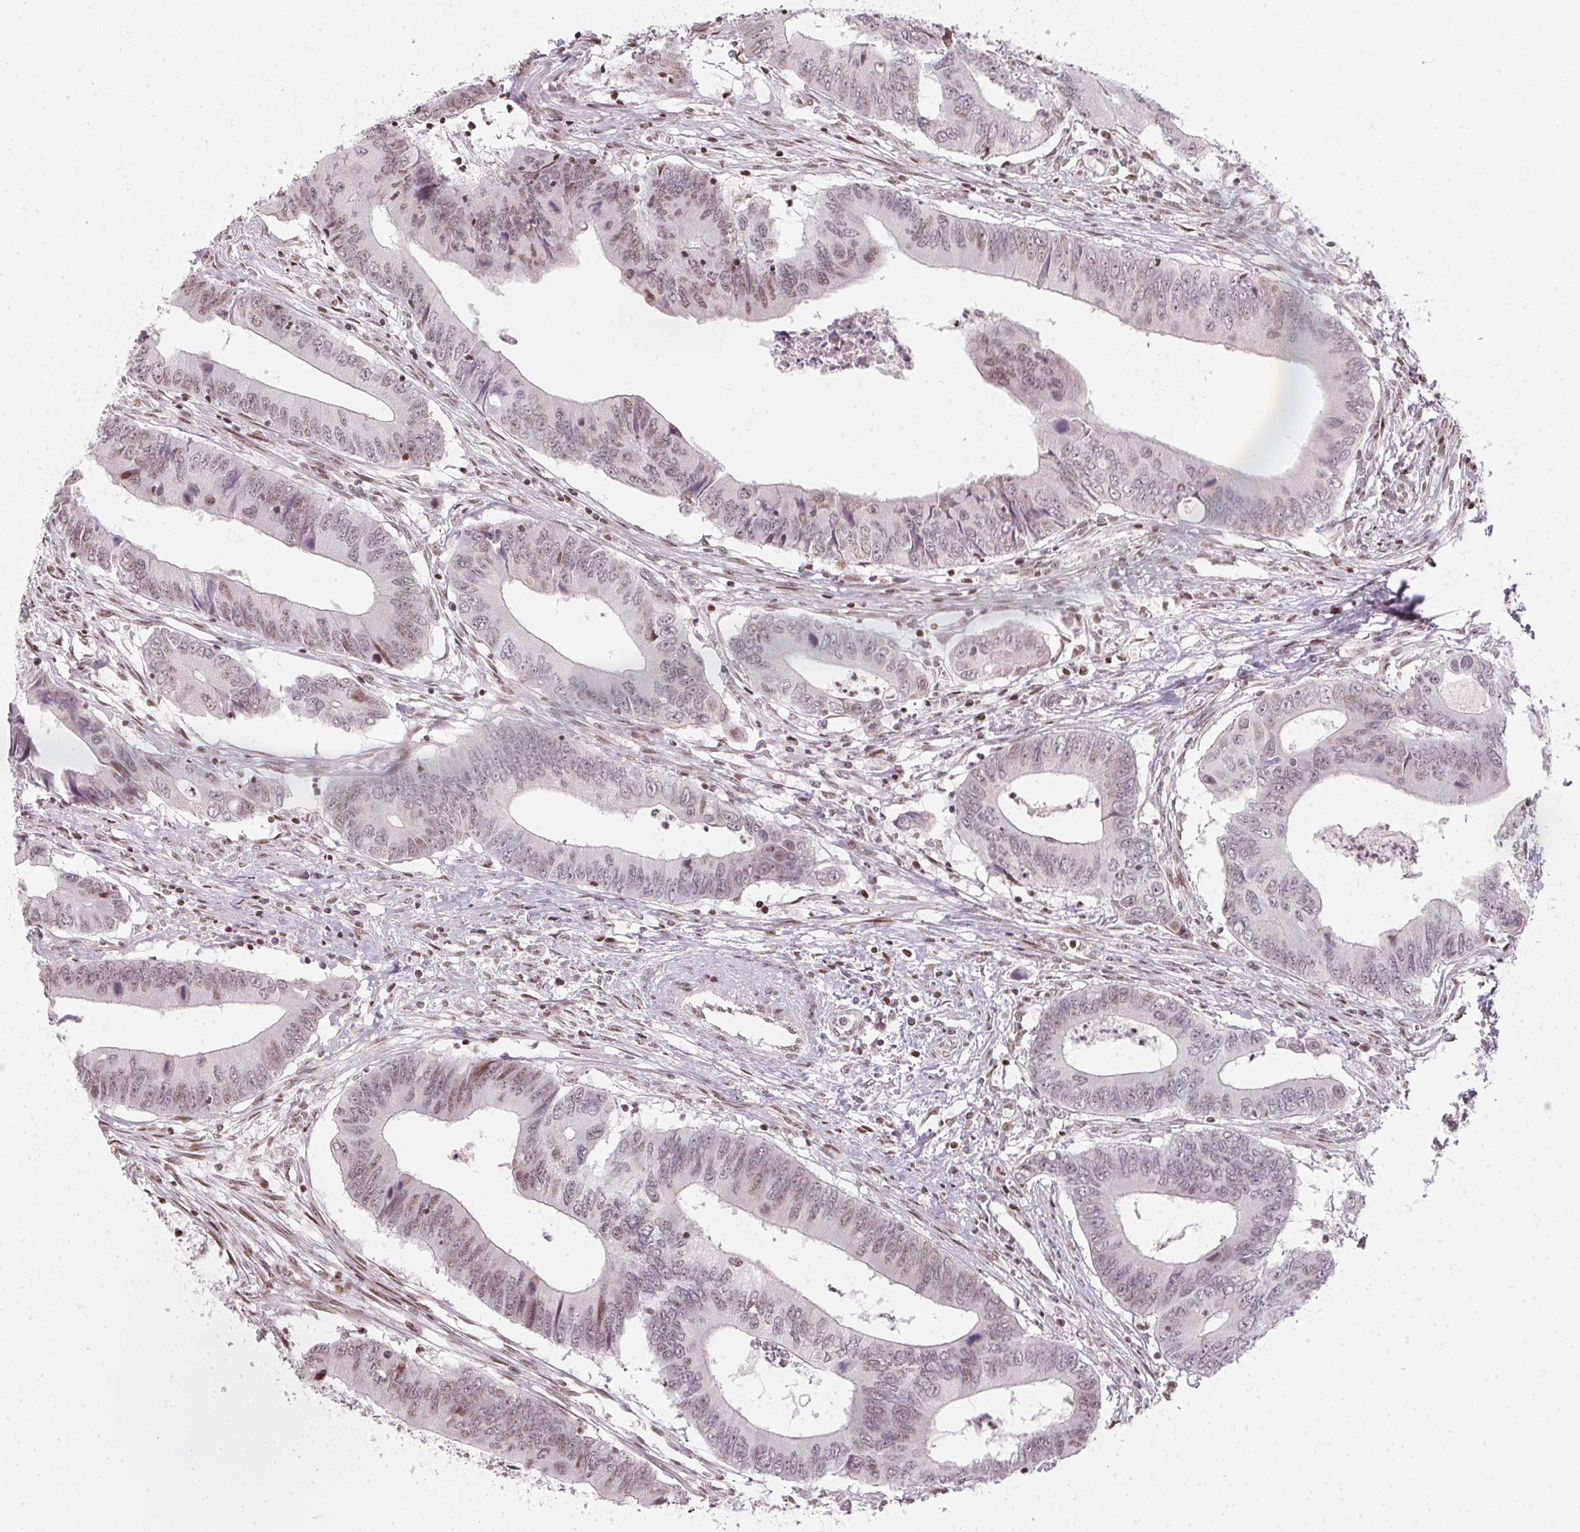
{"staining": {"intensity": "weak", "quantity": "<25%", "location": "nuclear"}, "tissue": "colorectal cancer", "cell_type": "Tumor cells", "image_type": "cancer", "snomed": [{"axis": "morphology", "description": "Adenocarcinoma, NOS"}, {"axis": "topography", "description": "Colon"}], "caption": "The photomicrograph exhibits no staining of tumor cells in colorectal adenocarcinoma.", "gene": "KAT6A", "patient": {"sex": "male", "age": 53}}